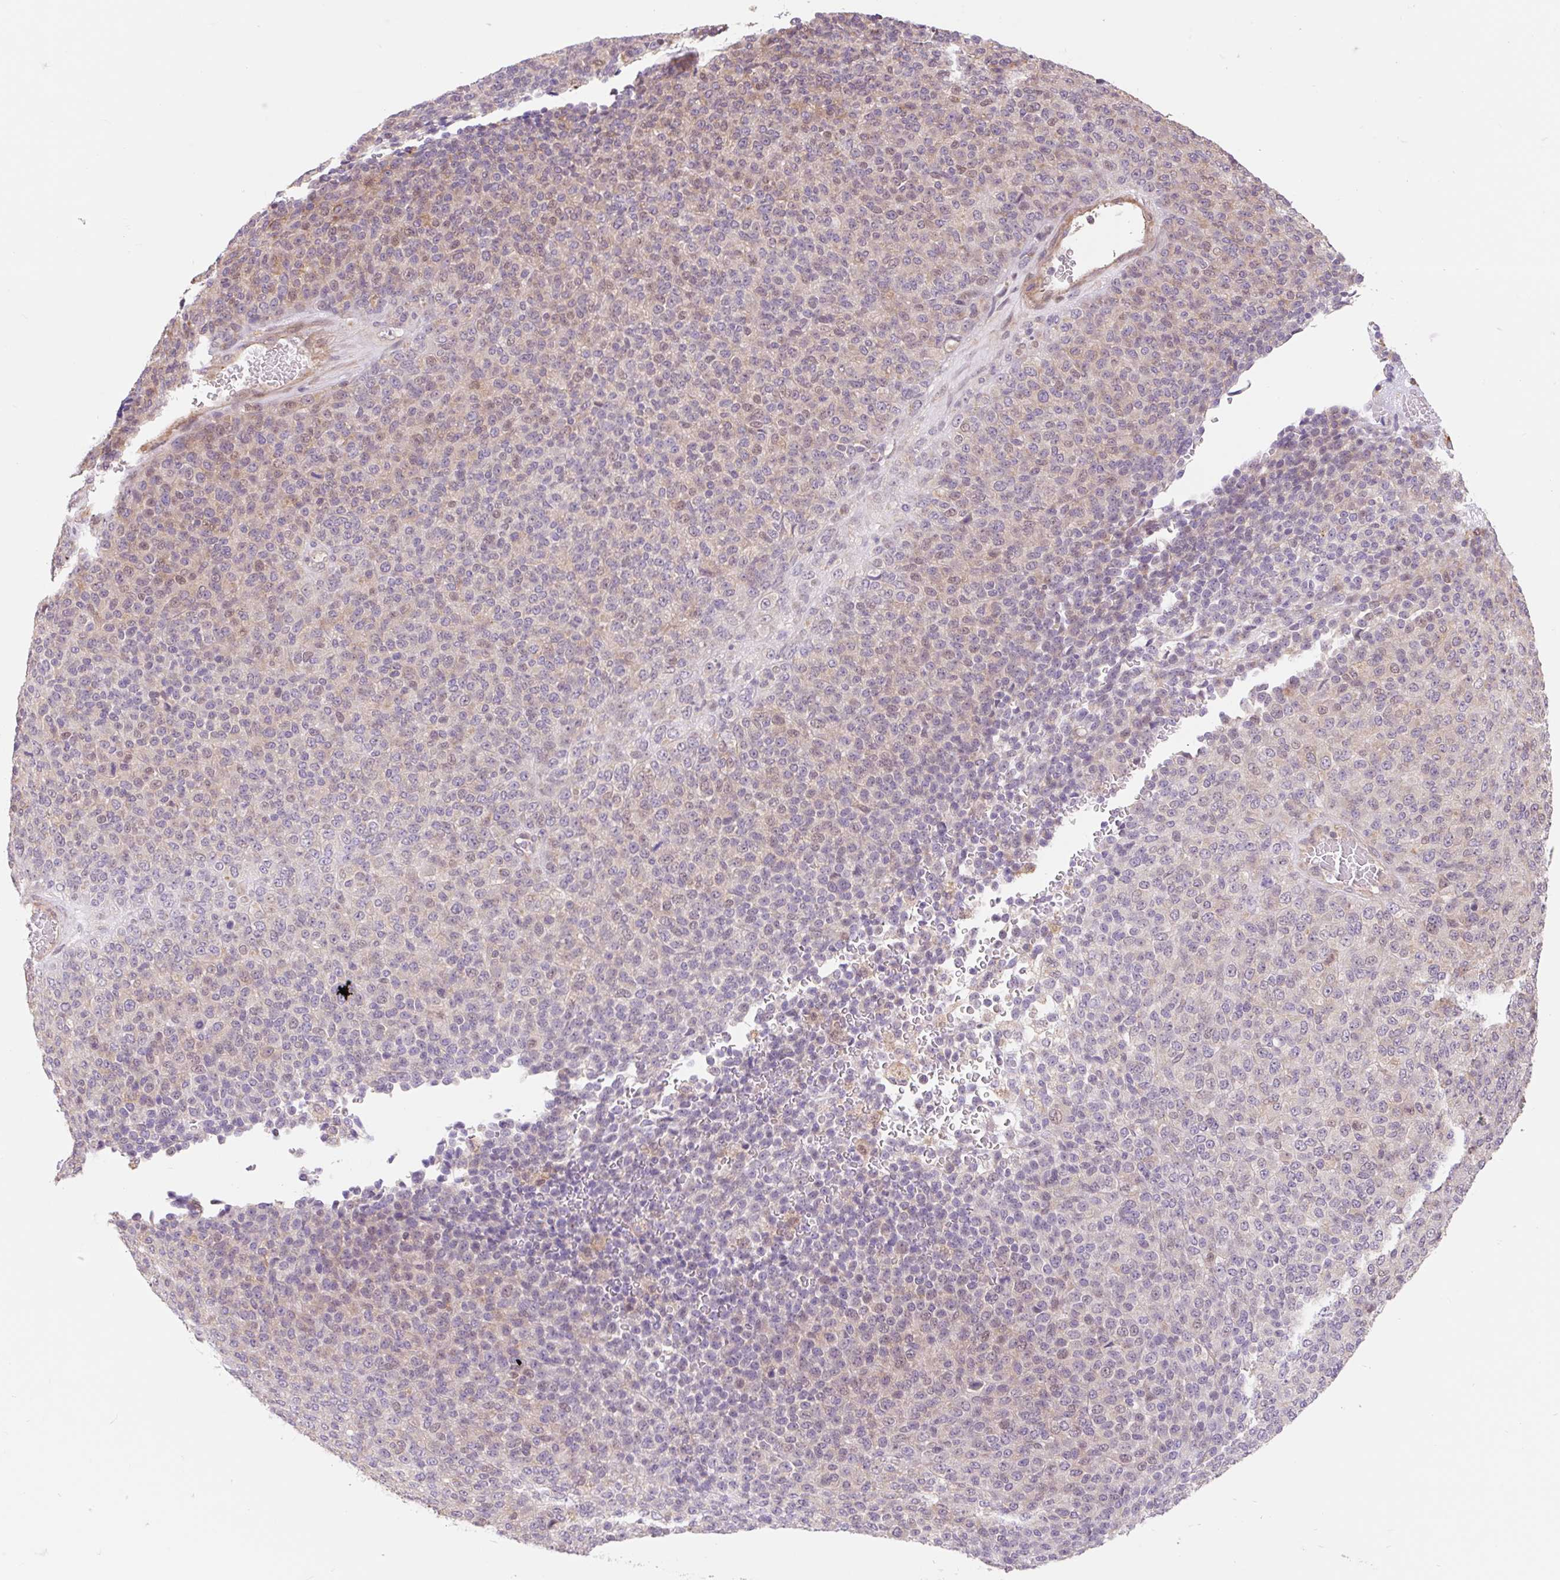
{"staining": {"intensity": "negative", "quantity": "none", "location": "none"}, "tissue": "melanoma", "cell_type": "Tumor cells", "image_type": "cancer", "snomed": [{"axis": "morphology", "description": "Malignant melanoma, Metastatic site"}, {"axis": "topography", "description": "Brain"}], "caption": "Histopathology image shows no significant protein expression in tumor cells of malignant melanoma (metastatic site).", "gene": "EMC10", "patient": {"sex": "female", "age": 56}}